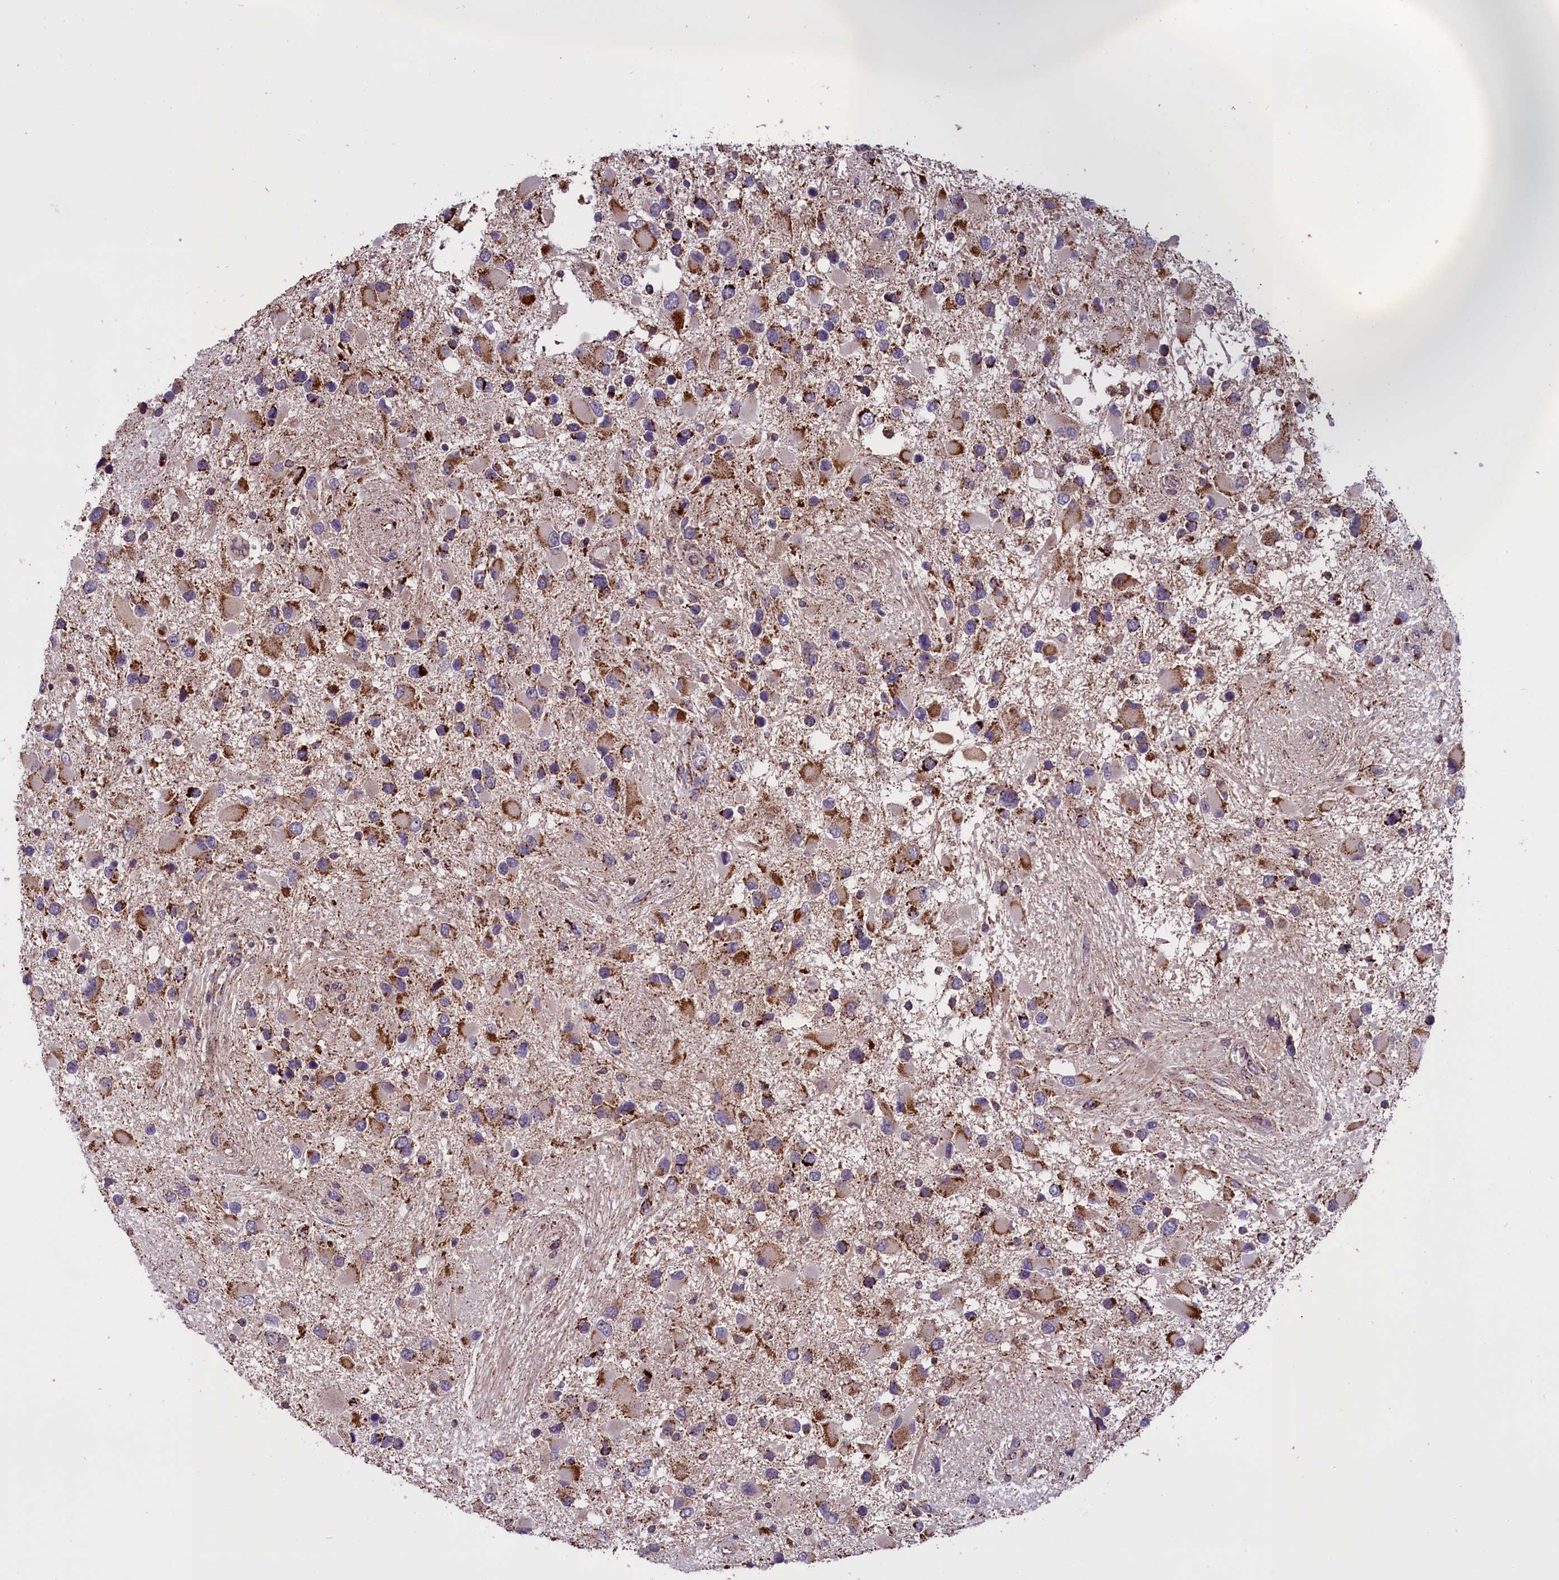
{"staining": {"intensity": "moderate", "quantity": ">75%", "location": "cytoplasmic/membranous"}, "tissue": "glioma", "cell_type": "Tumor cells", "image_type": "cancer", "snomed": [{"axis": "morphology", "description": "Glioma, malignant, High grade"}, {"axis": "topography", "description": "Brain"}], "caption": "An image showing moderate cytoplasmic/membranous positivity in approximately >75% of tumor cells in glioma, as visualized by brown immunohistochemical staining.", "gene": "GLRX5", "patient": {"sex": "male", "age": 53}}